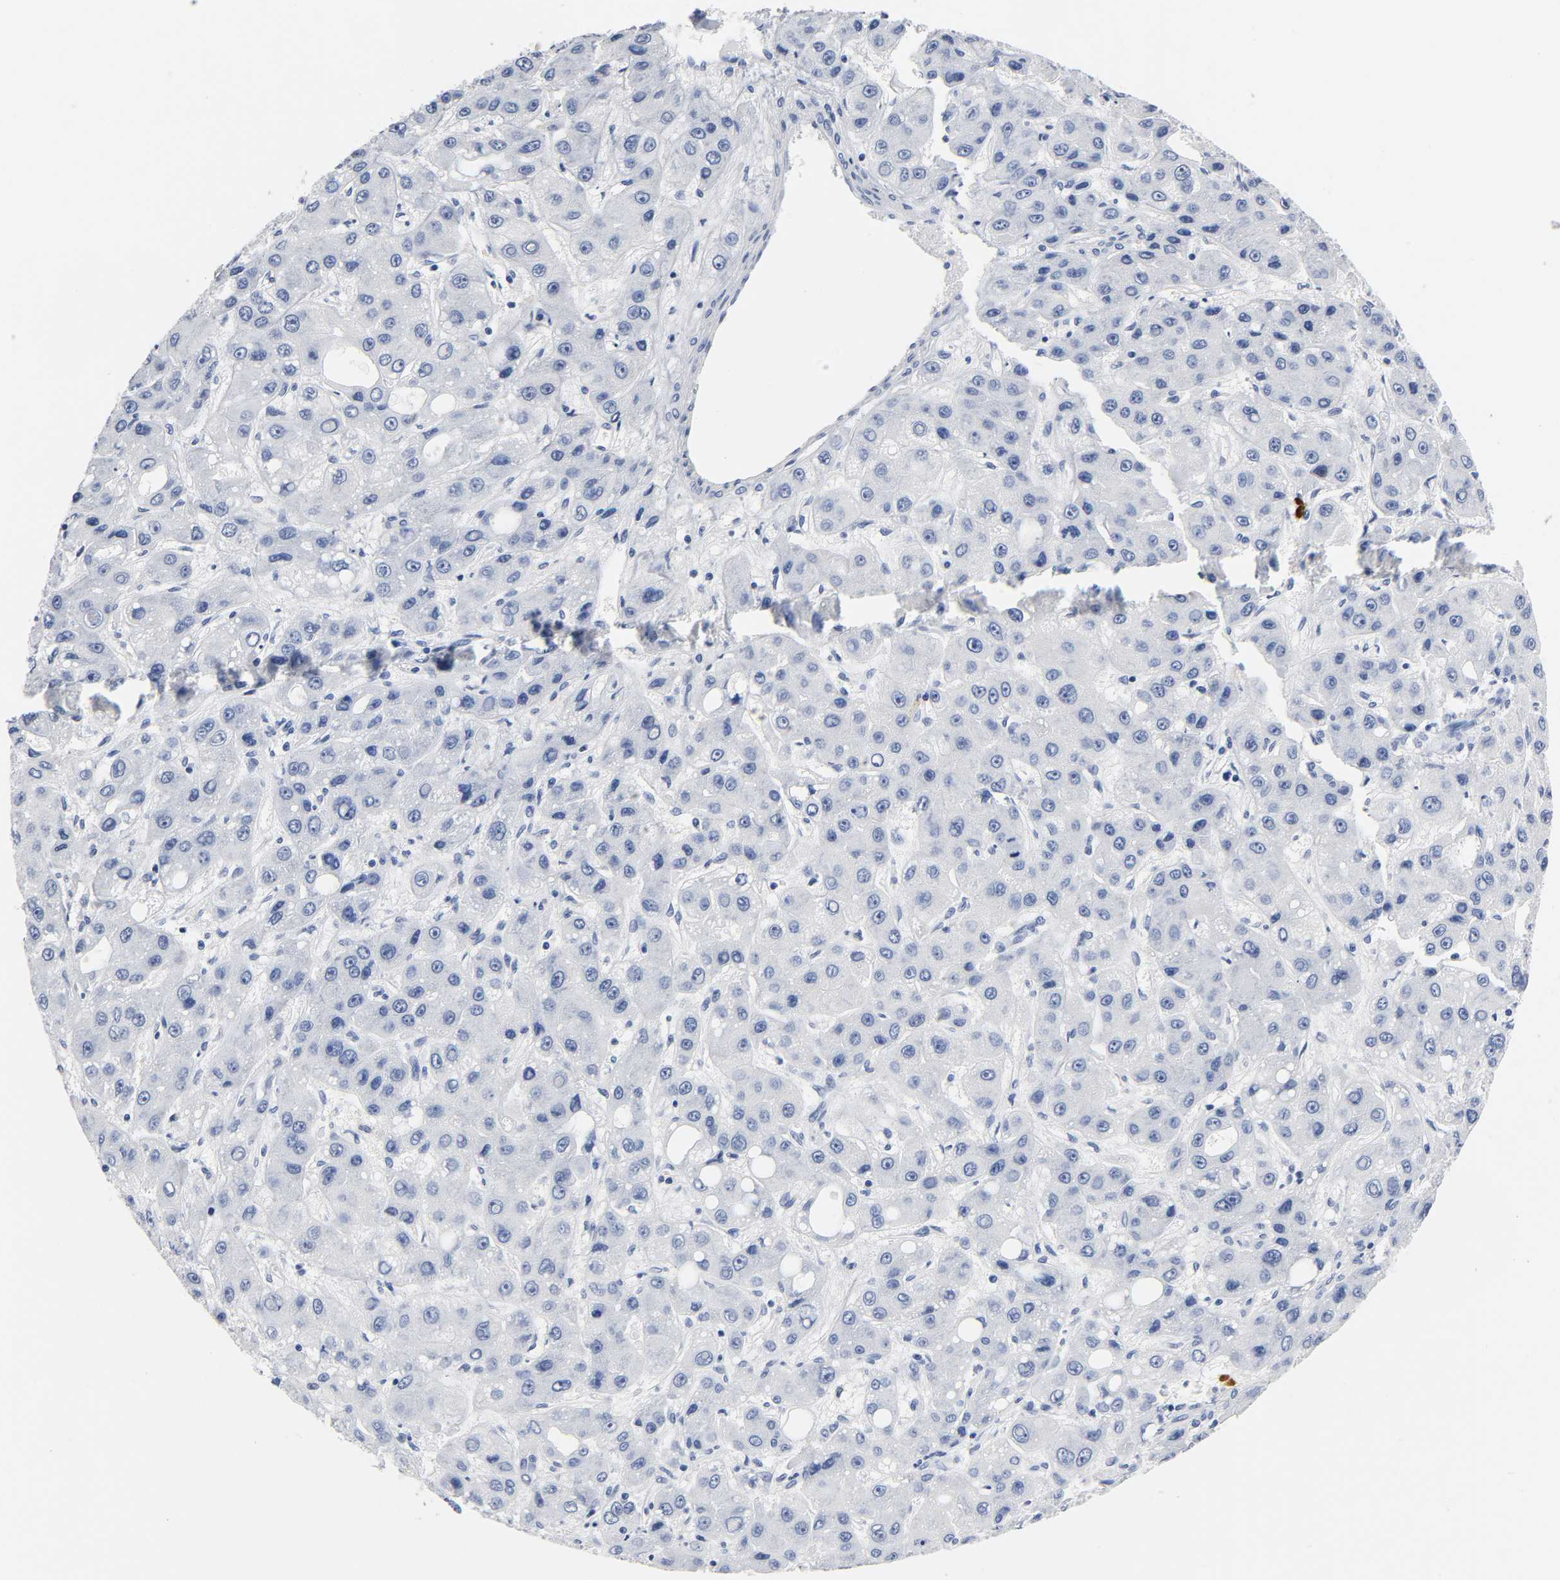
{"staining": {"intensity": "negative", "quantity": "none", "location": "none"}, "tissue": "liver cancer", "cell_type": "Tumor cells", "image_type": "cancer", "snomed": [{"axis": "morphology", "description": "Carcinoma, Hepatocellular, NOS"}, {"axis": "topography", "description": "Liver"}], "caption": "Liver cancer (hepatocellular carcinoma) stained for a protein using IHC shows no expression tumor cells.", "gene": "NAB2", "patient": {"sex": "male", "age": 55}}